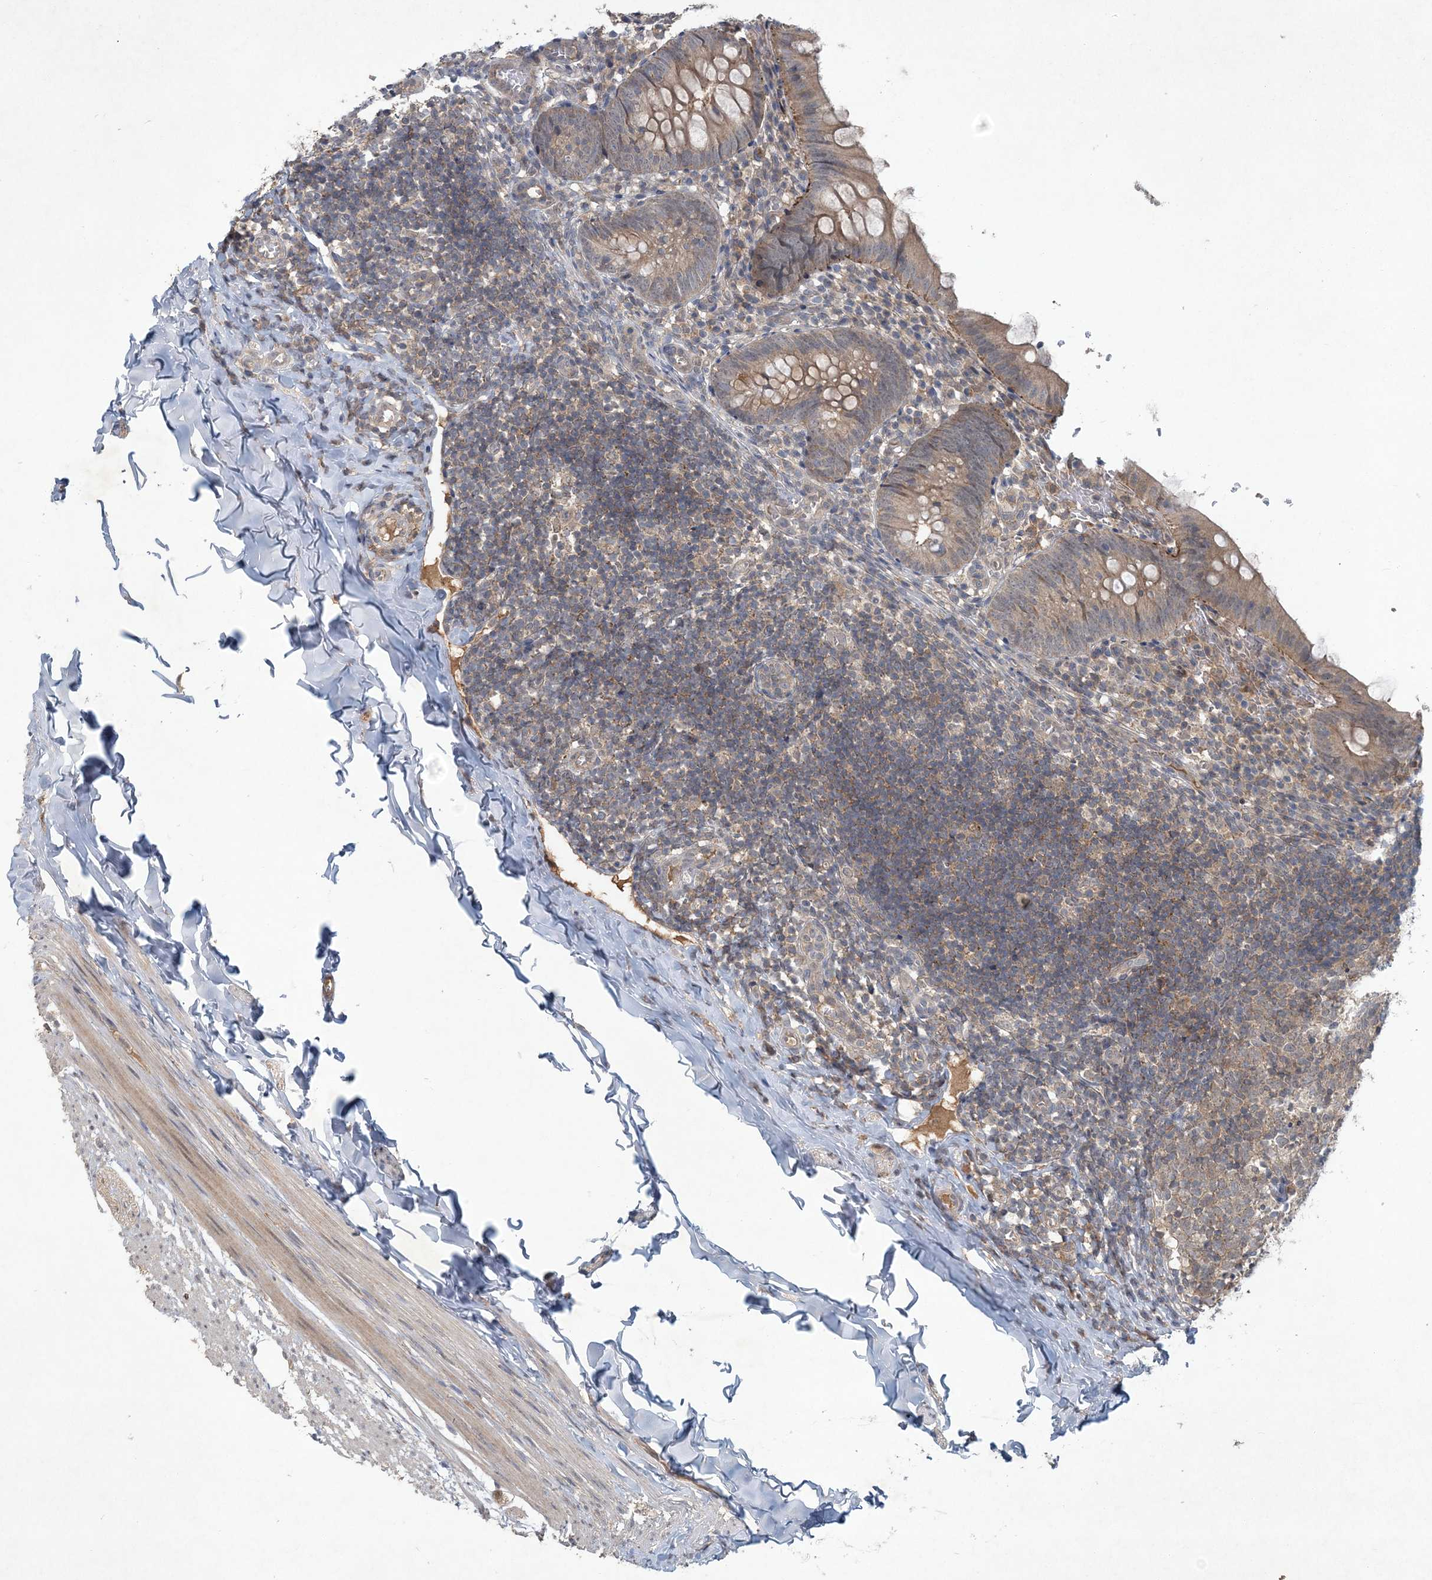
{"staining": {"intensity": "moderate", "quantity": ">75%", "location": "cytoplasmic/membranous"}, "tissue": "appendix", "cell_type": "Glandular cells", "image_type": "normal", "snomed": [{"axis": "morphology", "description": "Normal tissue, NOS"}, {"axis": "topography", "description": "Appendix"}], "caption": "Protein expression analysis of normal appendix reveals moderate cytoplasmic/membranous positivity in approximately >75% of glandular cells.", "gene": "RNF25", "patient": {"sex": "male", "age": 8}}